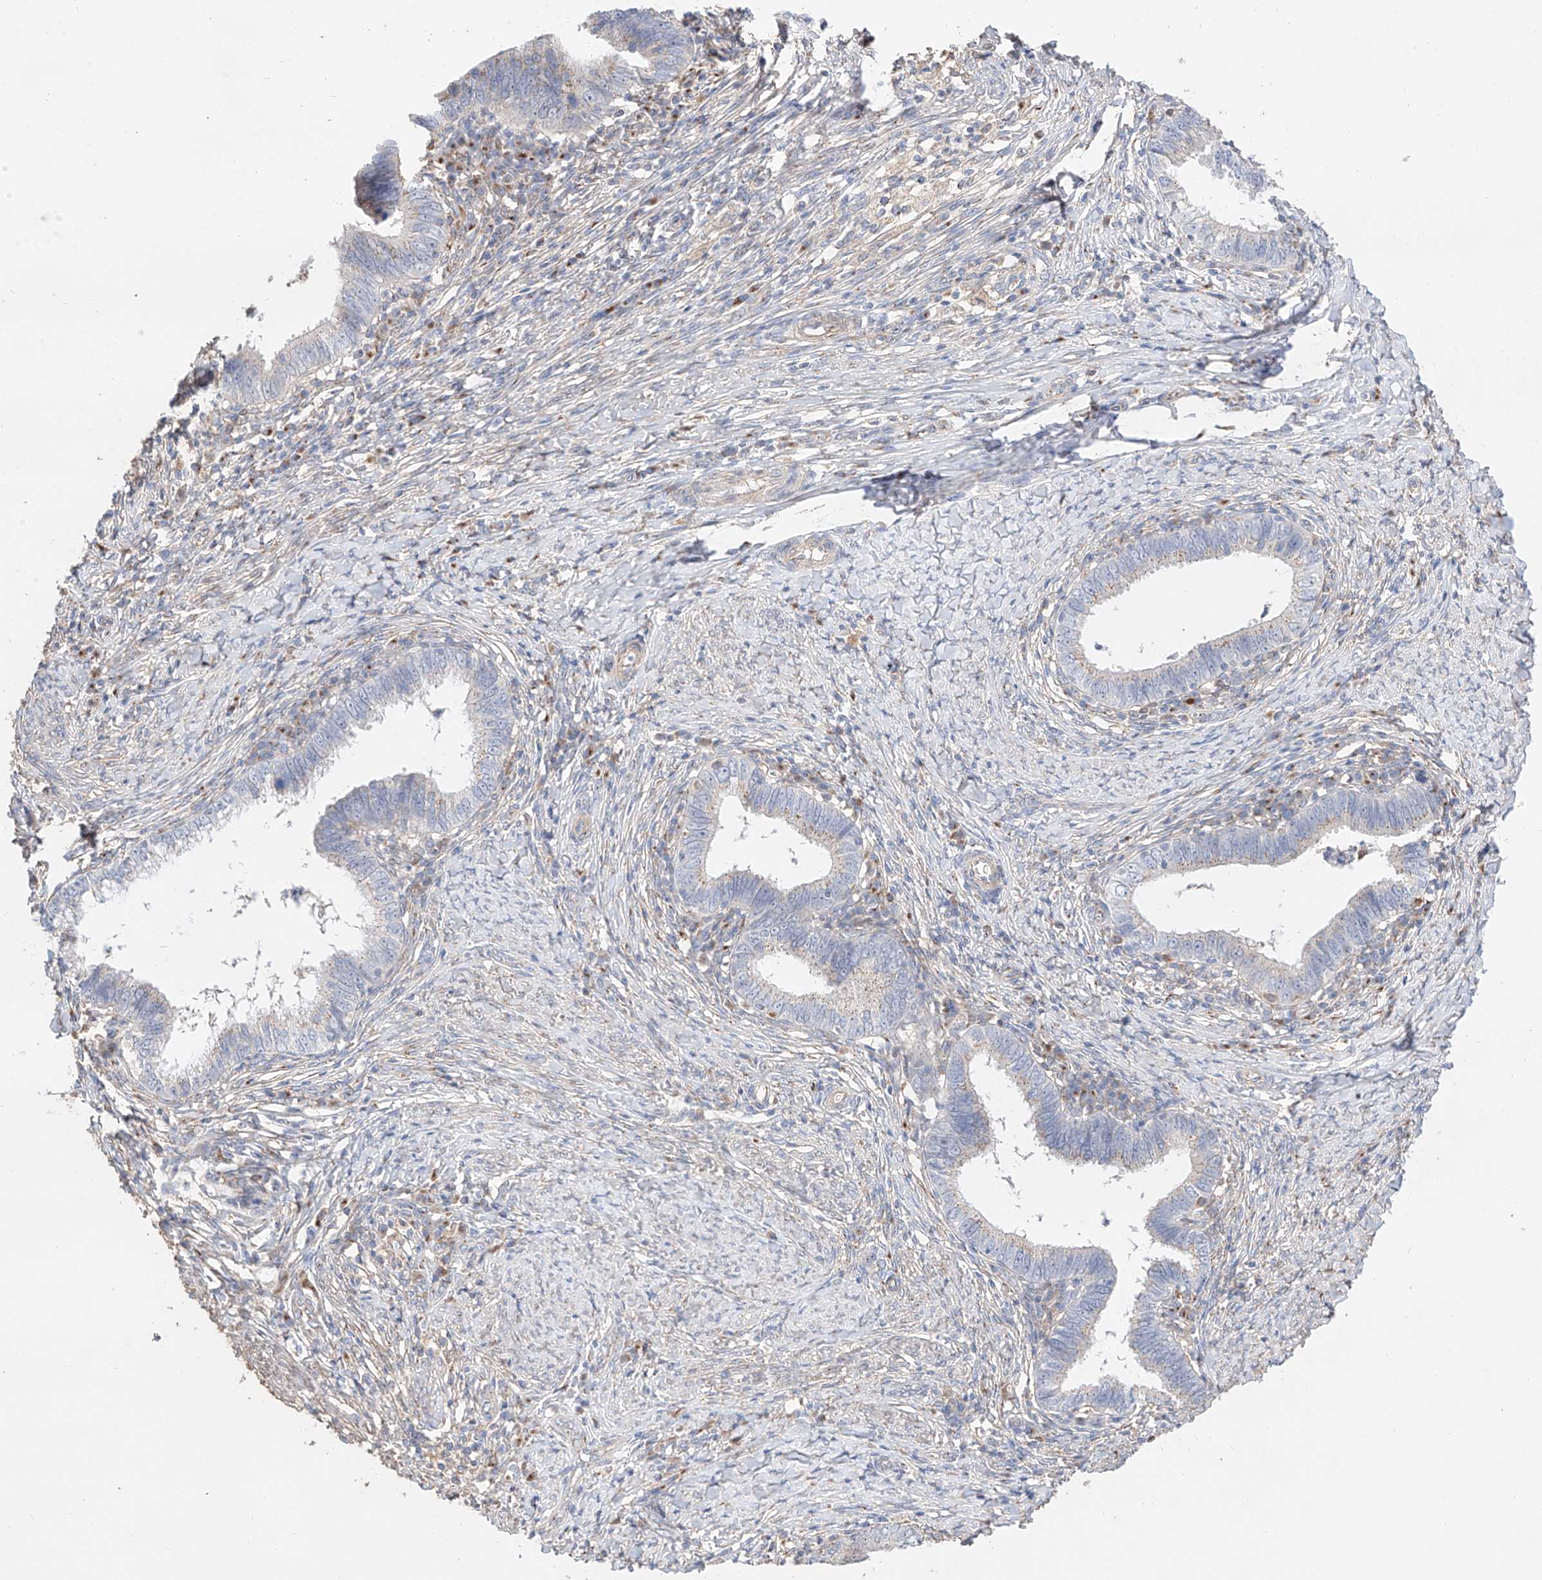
{"staining": {"intensity": "negative", "quantity": "none", "location": "none"}, "tissue": "cervical cancer", "cell_type": "Tumor cells", "image_type": "cancer", "snomed": [{"axis": "morphology", "description": "Adenocarcinoma, NOS"}, {"axis": "topography", "description": "Cervix"}], "caption": "Image shows no significant protein staining in tumor cells of adenocarcinoma (cervical).", "gene": "MOSPD1", "patient": {"sex": "female", "age": 36}}